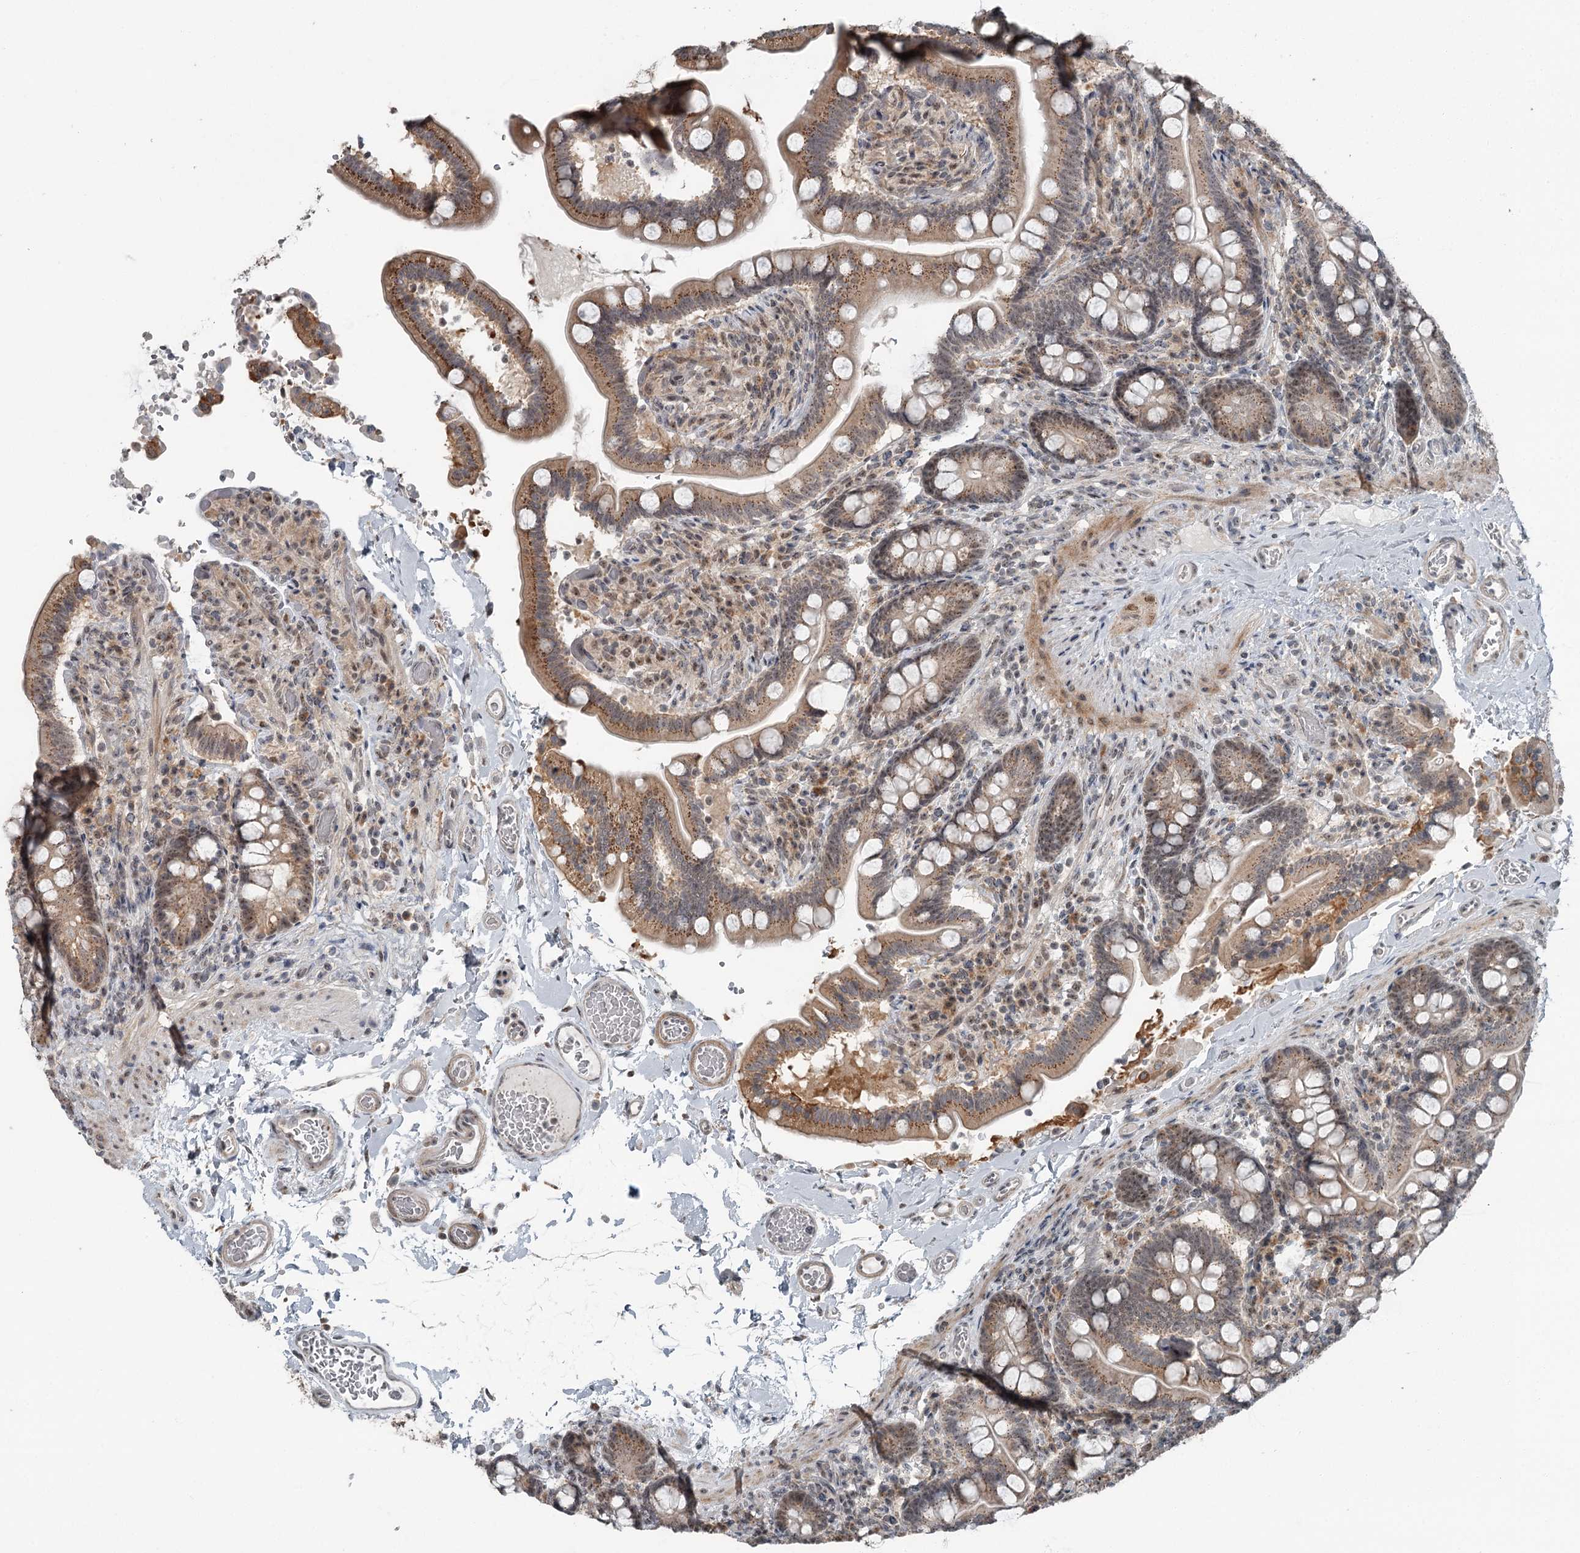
{"staining": {"intensity": "moderate", "quantity": ">75%", "location": "cytoplasmic/membranous,nuclear"}, "tissue": "small intestine", "cell_type": "Glandular cells", "image_type": "normal", "snomed": [{"axis": "morphology", "description": "Normal tissue, NOS"}, {"axis": "topography", "description": "Small intestine"}], "caption": "A brown stain highlights moderate cytoplasmic/membranous,nuclear expression of a protein in glandular cells of benign small intestine. The protein of interest is shown in brown color, while the nuclei are stained blue.", "gene": "EXOSC1", "patient": {"sex": "female", "age": 64}}